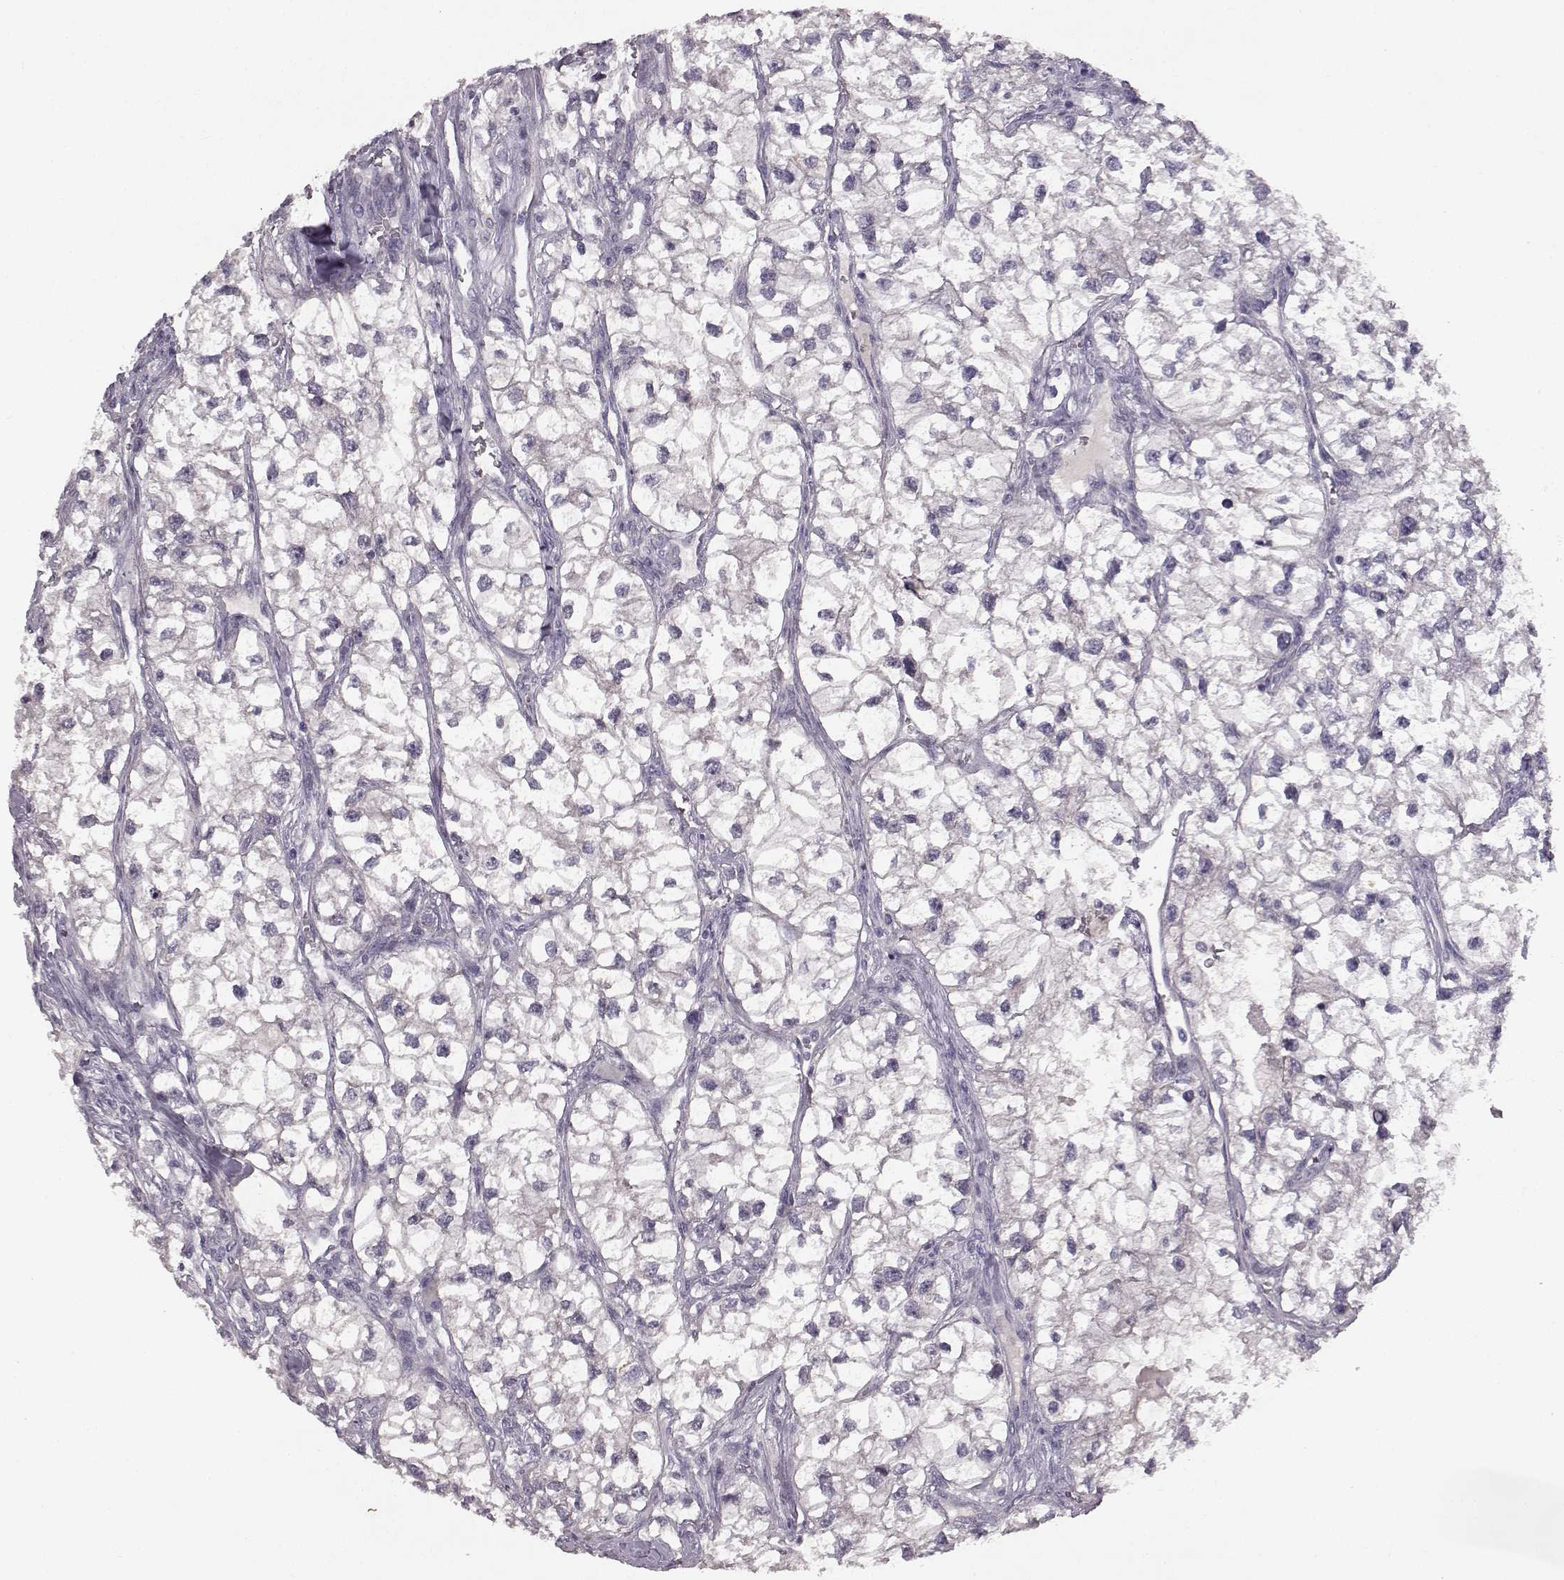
{"staining": {"intensity": "negative", "quantity": "none", "location": "none"}, "tissue": "renal cancer", "cell_type": "Tumor cells", "image_type": "cancer", "snomed": [{"axis": "morphology", "description": "Adenocarcinoma, NOS"}, {"axis": "topography", "description": "Kidney"}], "caption": "Immunohistochemical staining of renal adenocarcinoma demonstrates no significant expression in tumor cells.", "gene": "SPAG17", "patient": {"sex": "male", "age": 59}}